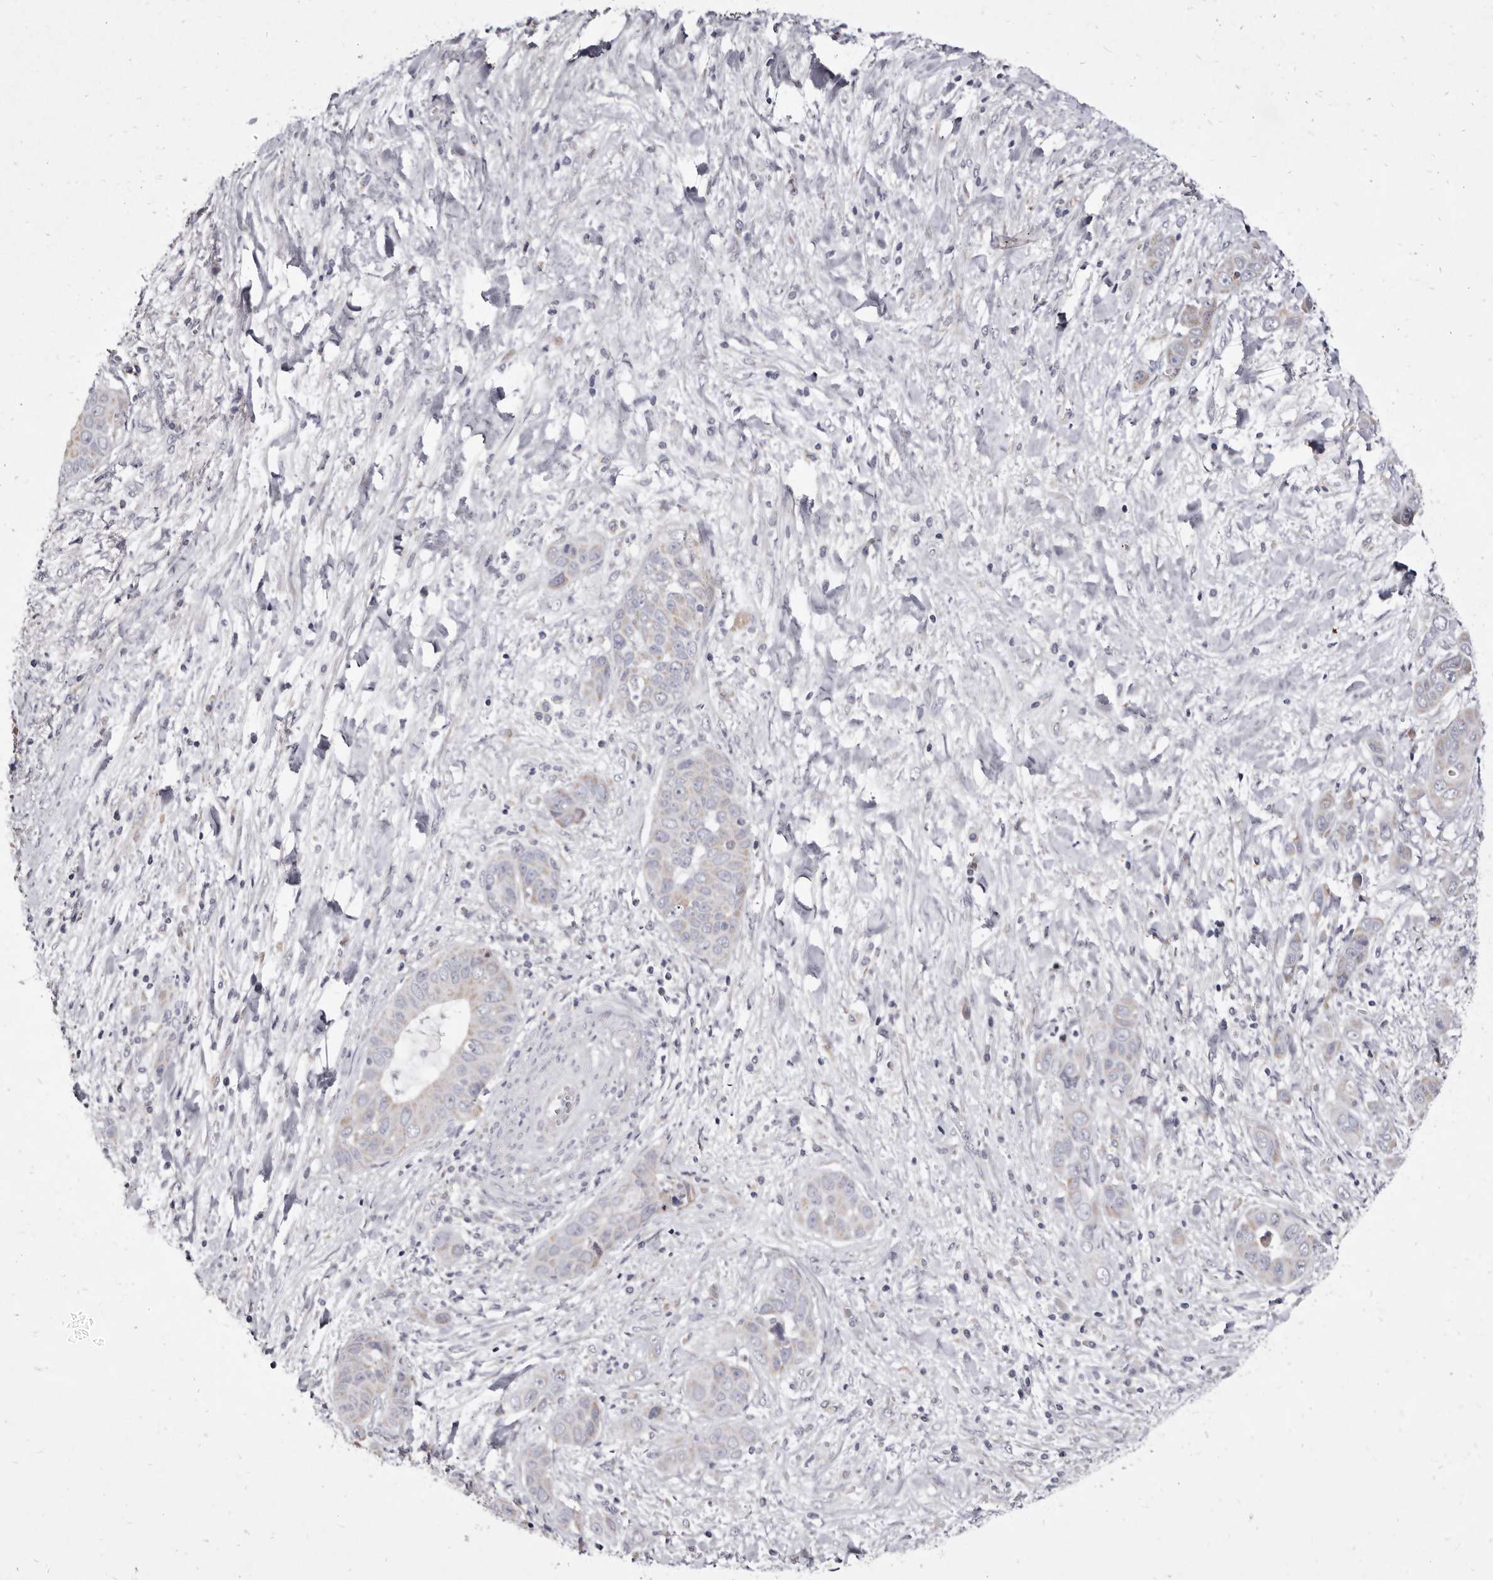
{"staining": {"intensity": "negative", "quantity": "none", "location": "none"}, "tissue": "liver cancer", "cell_type": "Tumor cells", "image_type": "cancer", "snomed": [{"axis": "morphology", "description": "Cholangiocarcinoma"}, {"axis": "topography", "description": "Liver"}], "caption": "This is an immunohistochemistry (IHC) photomicrograph of liver cholangiocarcinoma. There is no positivity in tumor cells.", "gene": "CYP2E1", "patient": {"sex": "female", "age": 52}}